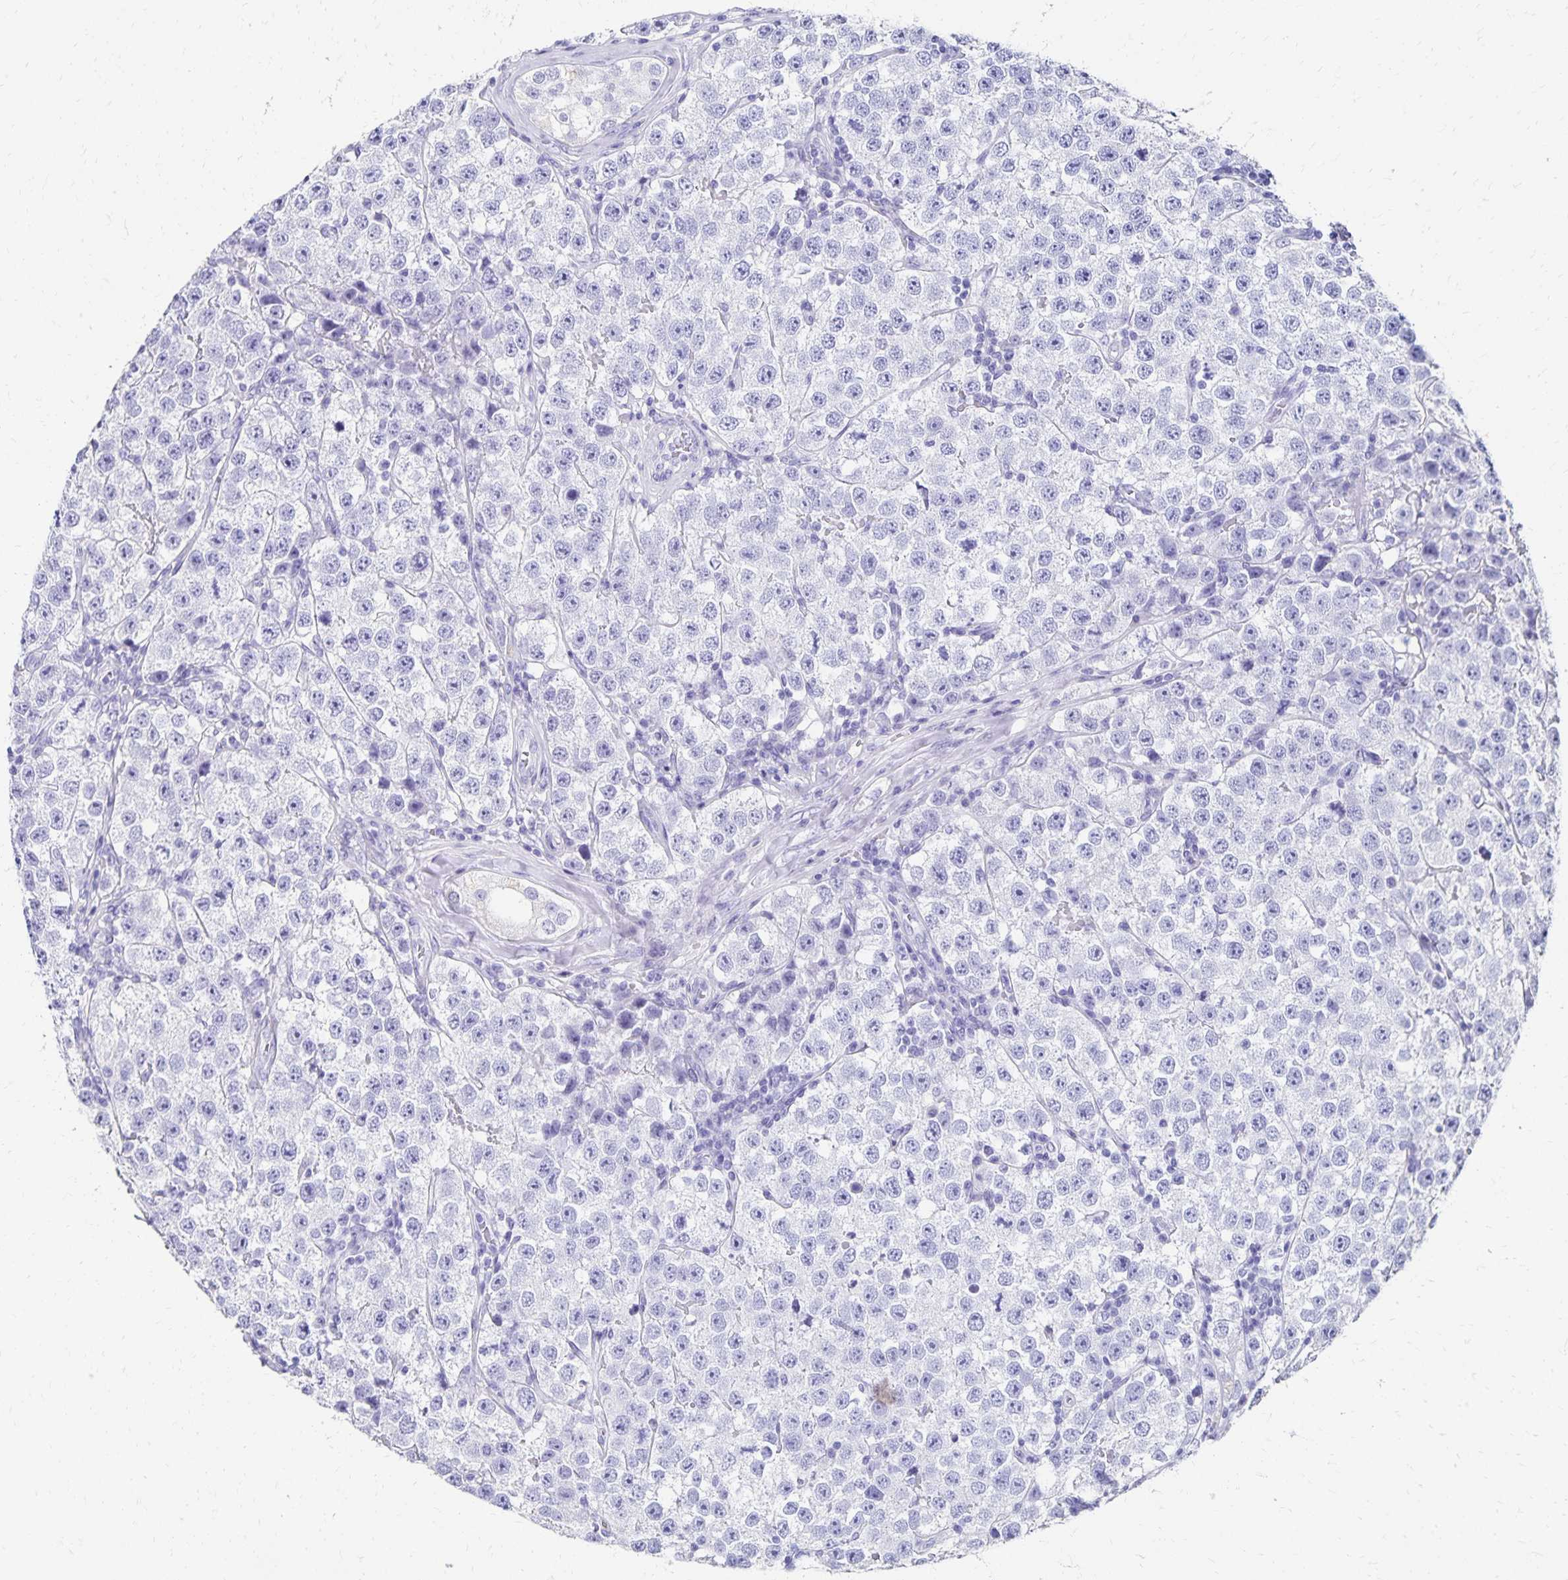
{"staining": {"intensity": "negative", "quantity": "none", "location": "none"}, "tissue": "testis cancer", "cell_type": "Tumor cells", "image_type": "cancer", "snomed": [{"axis": "morphology", "description": "Seminoma, NOS"}, {"axis": "topography", "description": "Testis"}], "caption": "Histopathology image shows no significant protein expression in tumor cells of testis cancer.", "gene": "DYNLT4", "patient": {"sex": "male", "age": 34}}